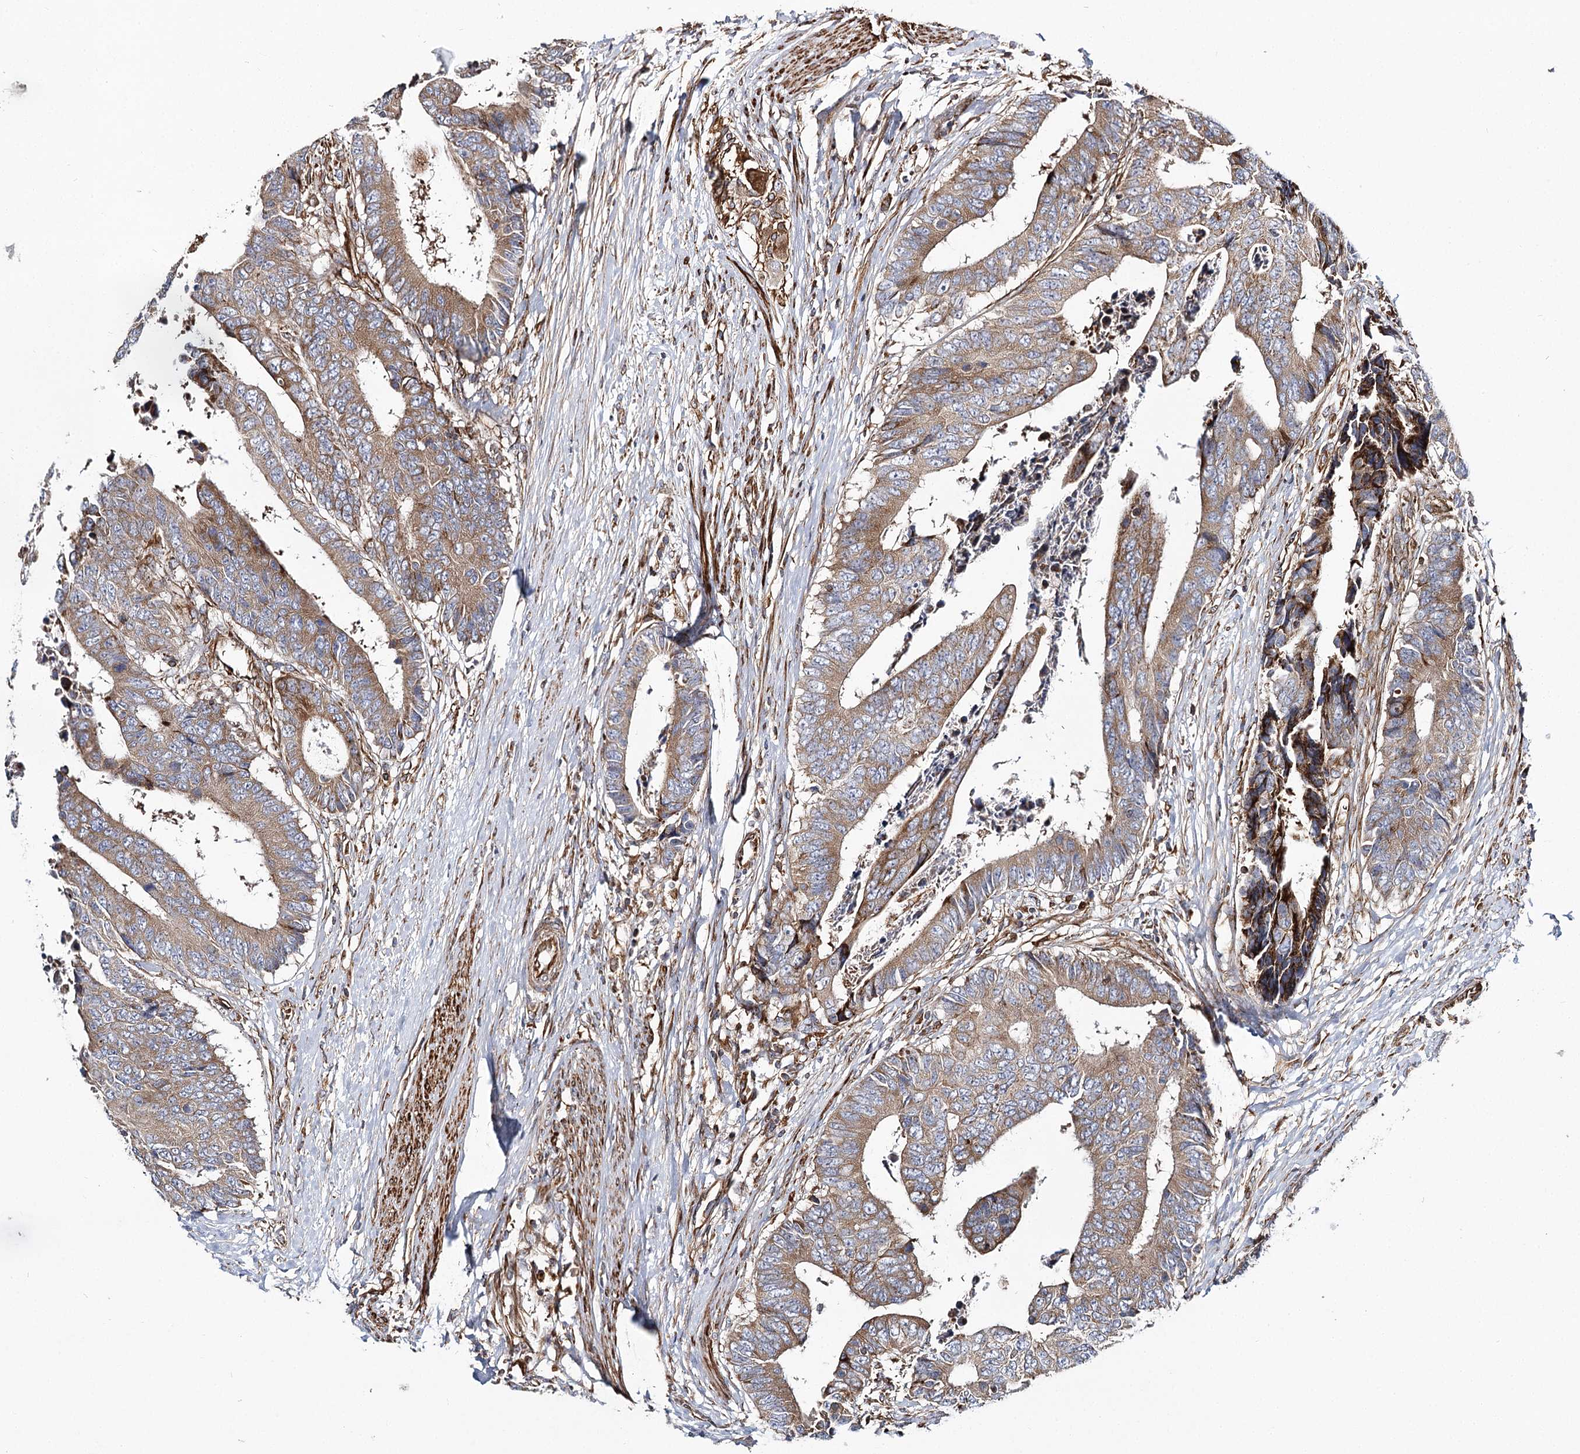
{"staining": {"intensity": "moderate", "quantity": ">75%", "location": "cytoplasmic/membranous"}, "tissue": "colorectal cancer", "cell_type": "Tumor cells", "image_type": "cancer", "snomed": [{"axis": "morphology", "description": "Adenocarcinoma, NOS"}, {"axis": "topography", "description": "Rectum"}], "caption": "An image of human colorectal cancer stained for a protein reveals moderate cytoplasmic/membranous brown staining in tumor cells.", "gene": "THUMPD3", "patient": {"sex": "male", "age": 84}}